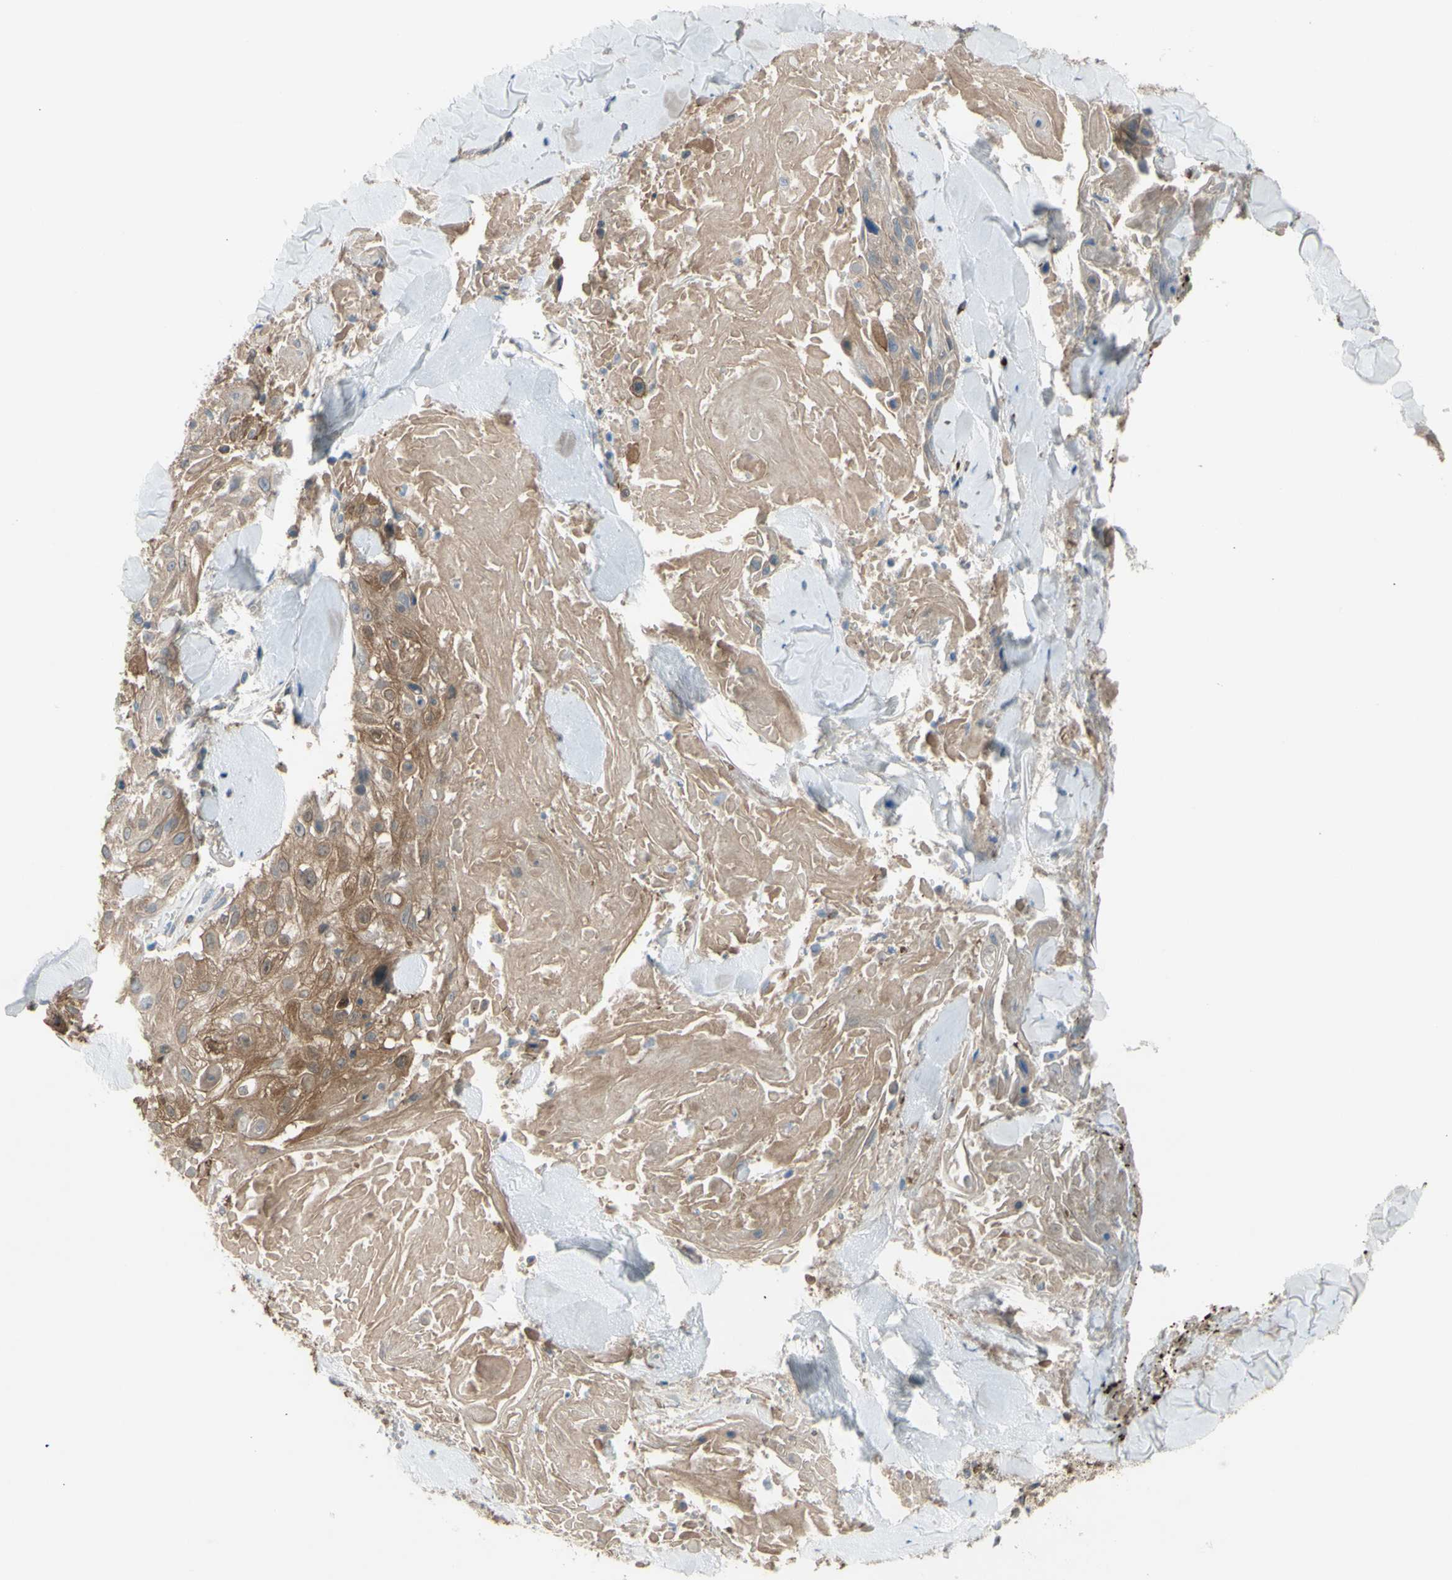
{"staining": {"intensity": "weak", "quantity": ">75%", "location": "cytoplasmic/membranous"}, "tissue": "skin cancer", "cell_type": "Tumor cells", "image_type": "cancer", "snomed": [{"axis": "morphology", "description": "Squamous cell carcinoma, NOS"}, {"axis": "topography", "description": "Skin"}], "caption": "The immunohistochemical stain highlights weak cytoplasmic/membranous expression in tumor cells of skin cancer (squamous cell carcinoma) tissue.", "gene": "AFP", "patient": {"sex": "male", "age": 86}}